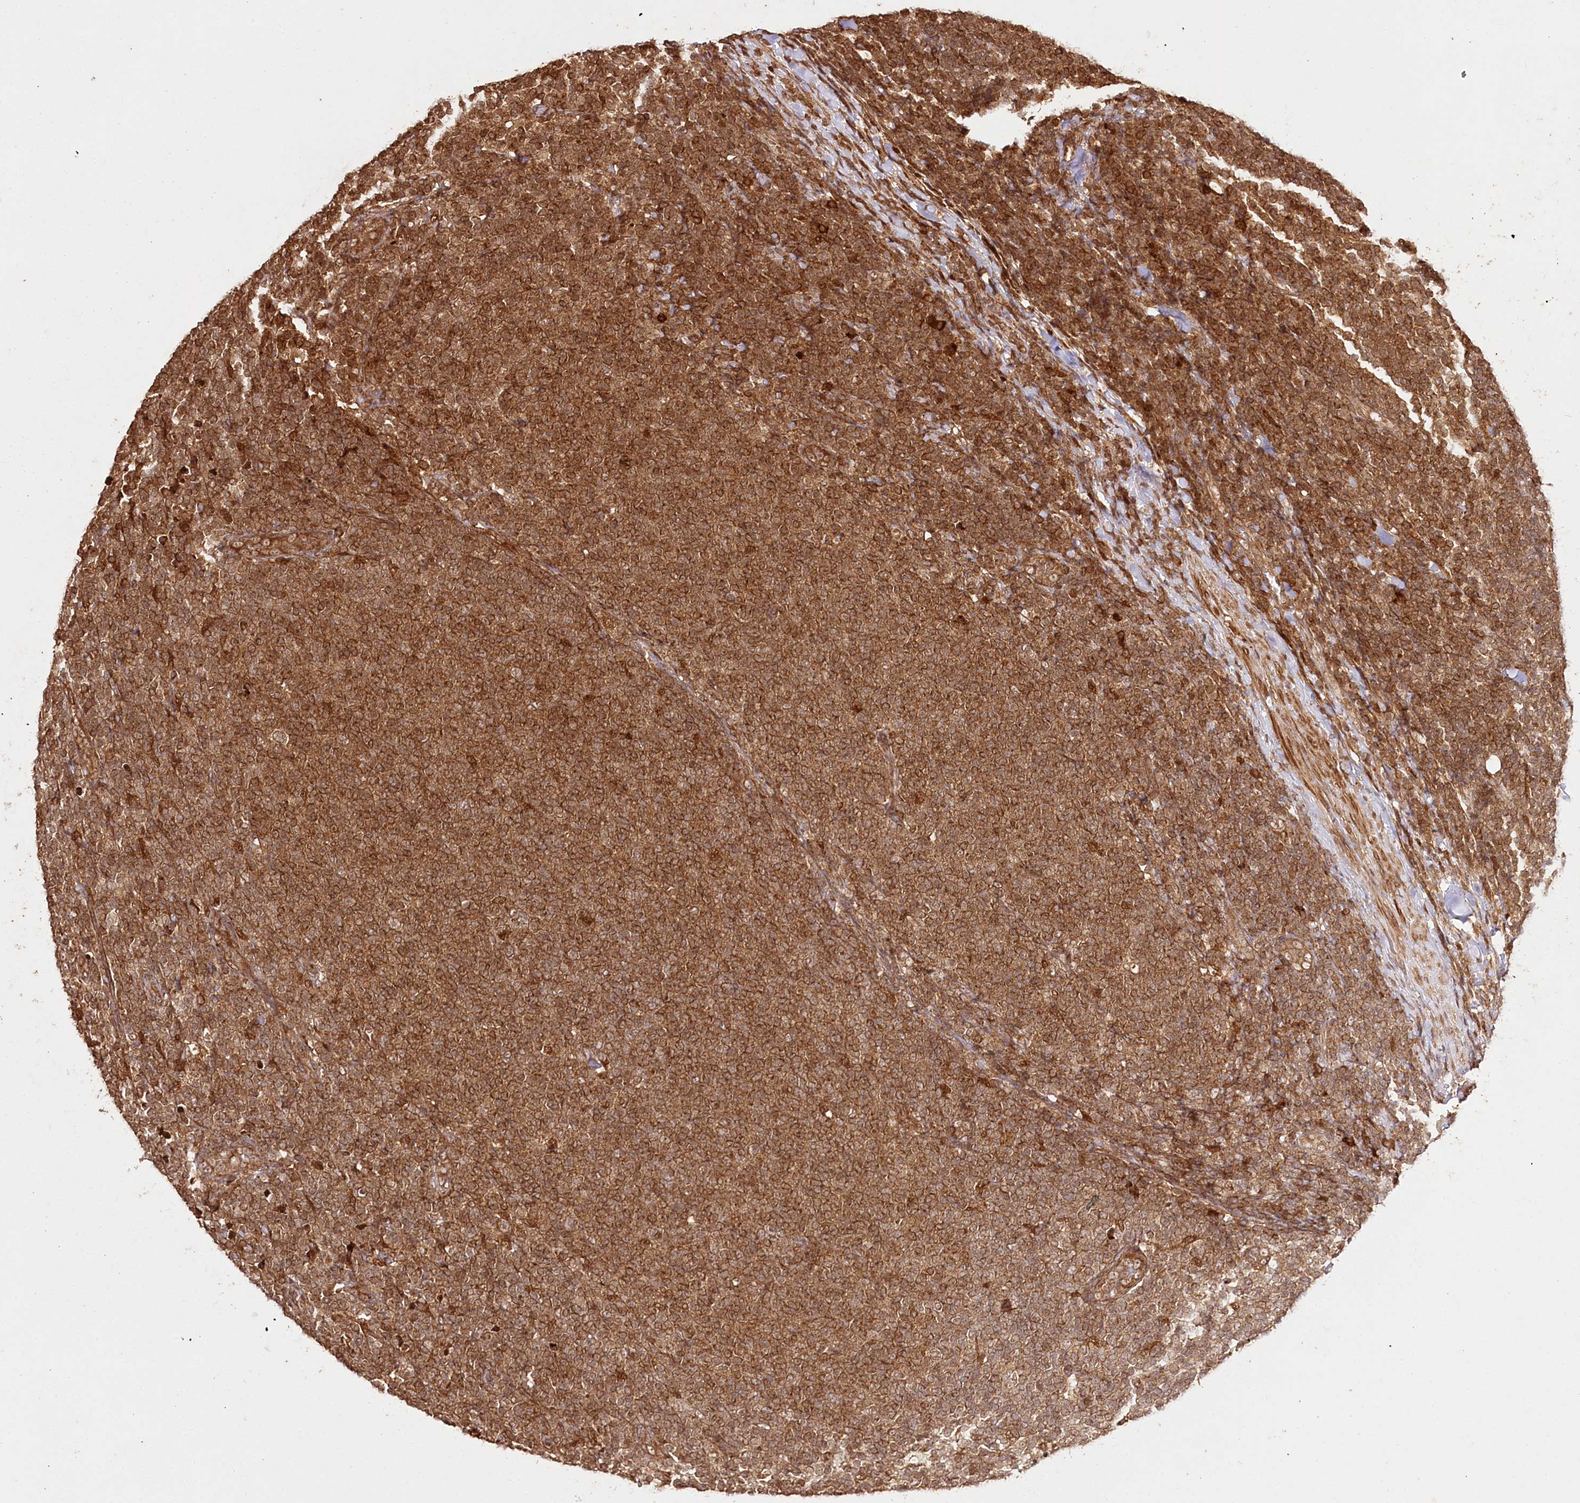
{"staining": {"intensity": "strong", "quantity": ">75%", "location": "cytoplasmic/membranous,nuclear"}, "tissue": "lymphoma", "cell_type": "Tumor cells", "image_type": "cancer", "snomed": [{"axis": "morphology", "description": "Malignant lymphoma, non-Hodgkin's type, Low grade"}, {"axis": "topography", "description": "Lymph node"}], "caption": "Lymphoma stained for a protein reveals strong cytoplasmic/membranous and nuclear positivity in tumor cells.", "gene": "ULK2", "patient": {"sex": "male", "age": 66}}